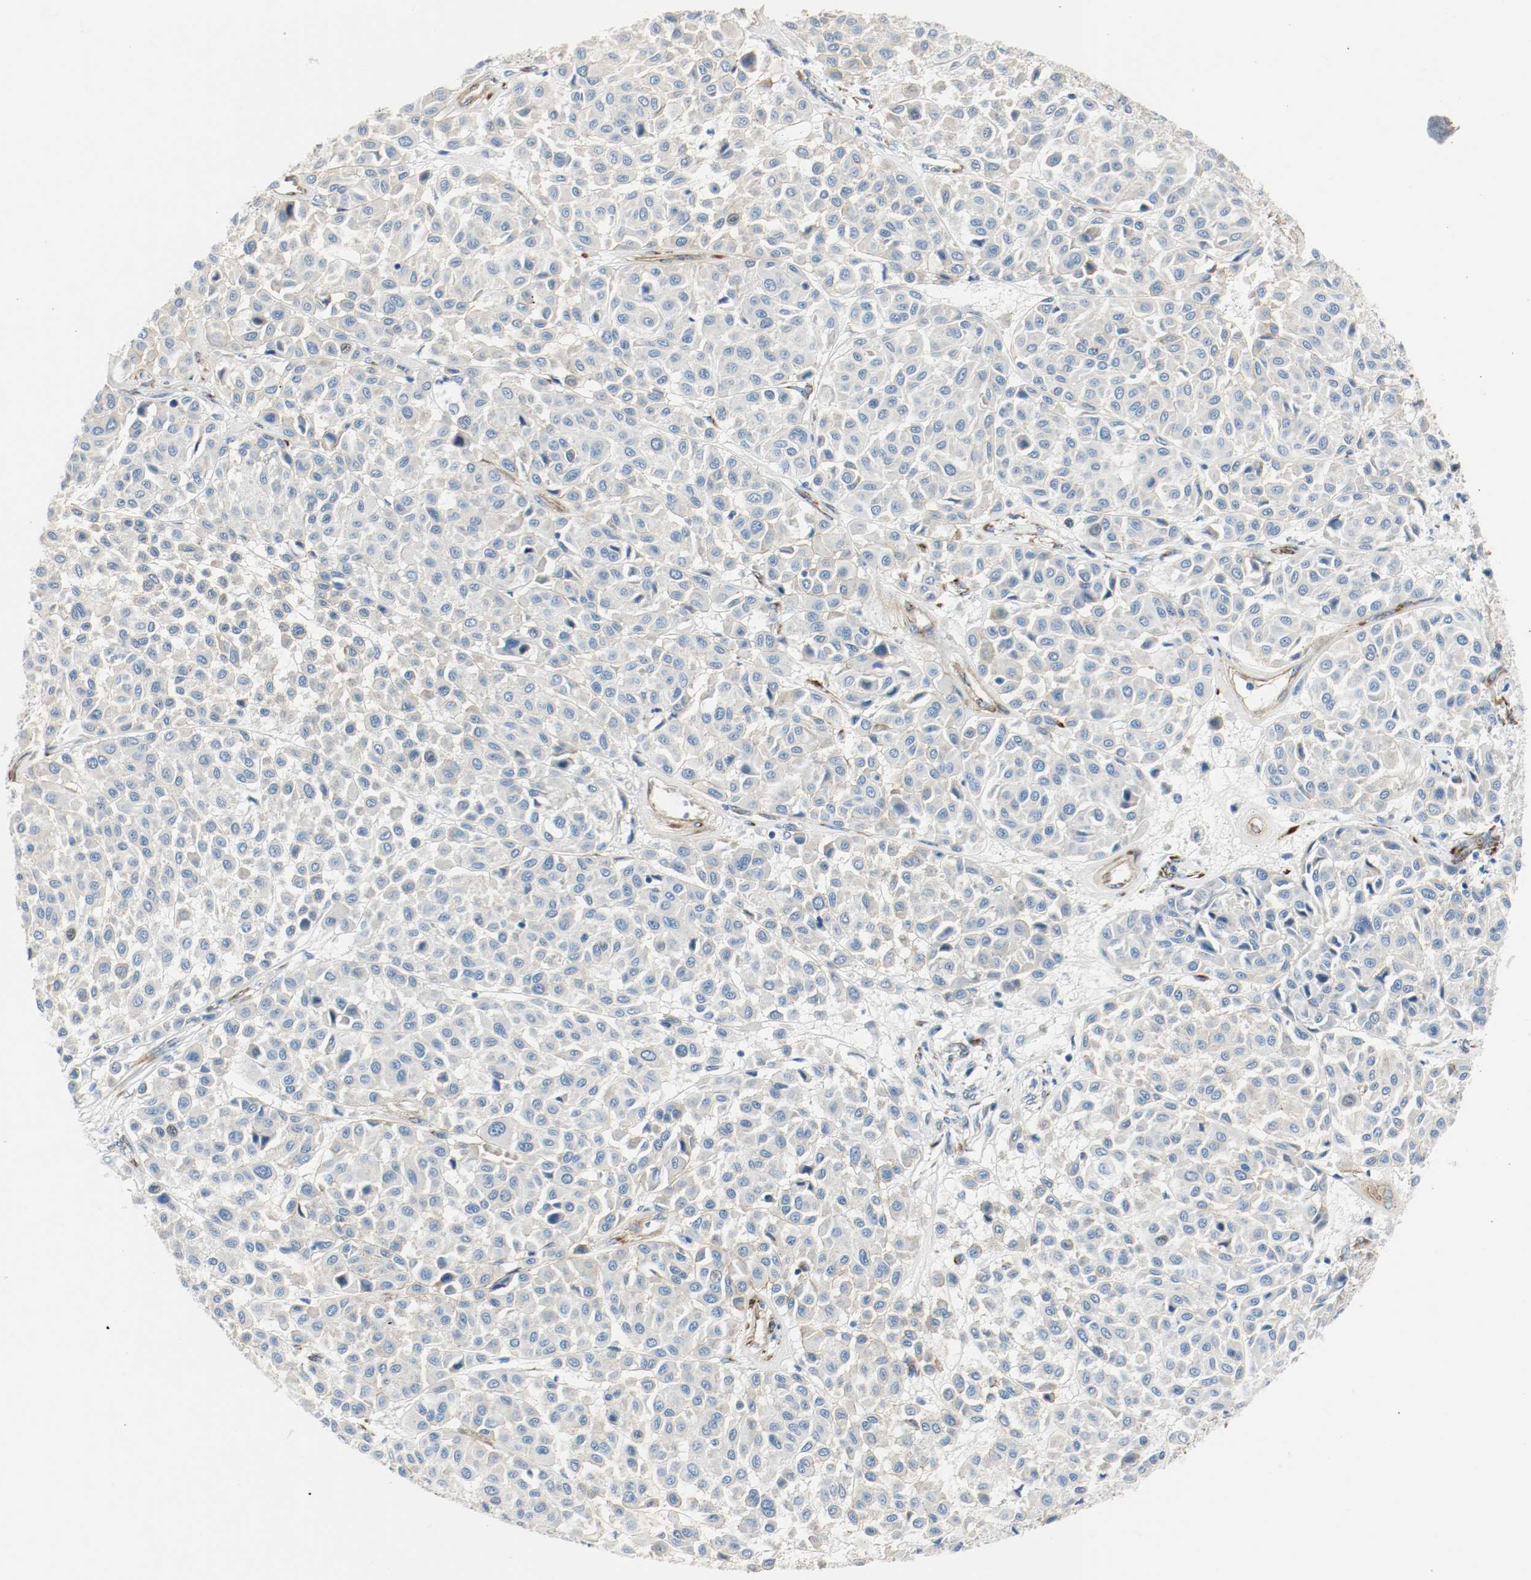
{"staining": {"intensity": "negative", "quantity": "none", "location": "none"}, "tissue": "melanoma", "cell_type": "Tumor cells", "image_type": "cancer", "snomed": [{"axis": "morphology", "description": "Malignant melanoma, Metastatic site"}, {"axis": "topography", "description": "Soft tissue"}], "caption": "Immunohistochemistry of human melanoma reveals no staining in tumor cells.", "gene": "LAMB1", "patient": {"sex": "male", "age": 41}}